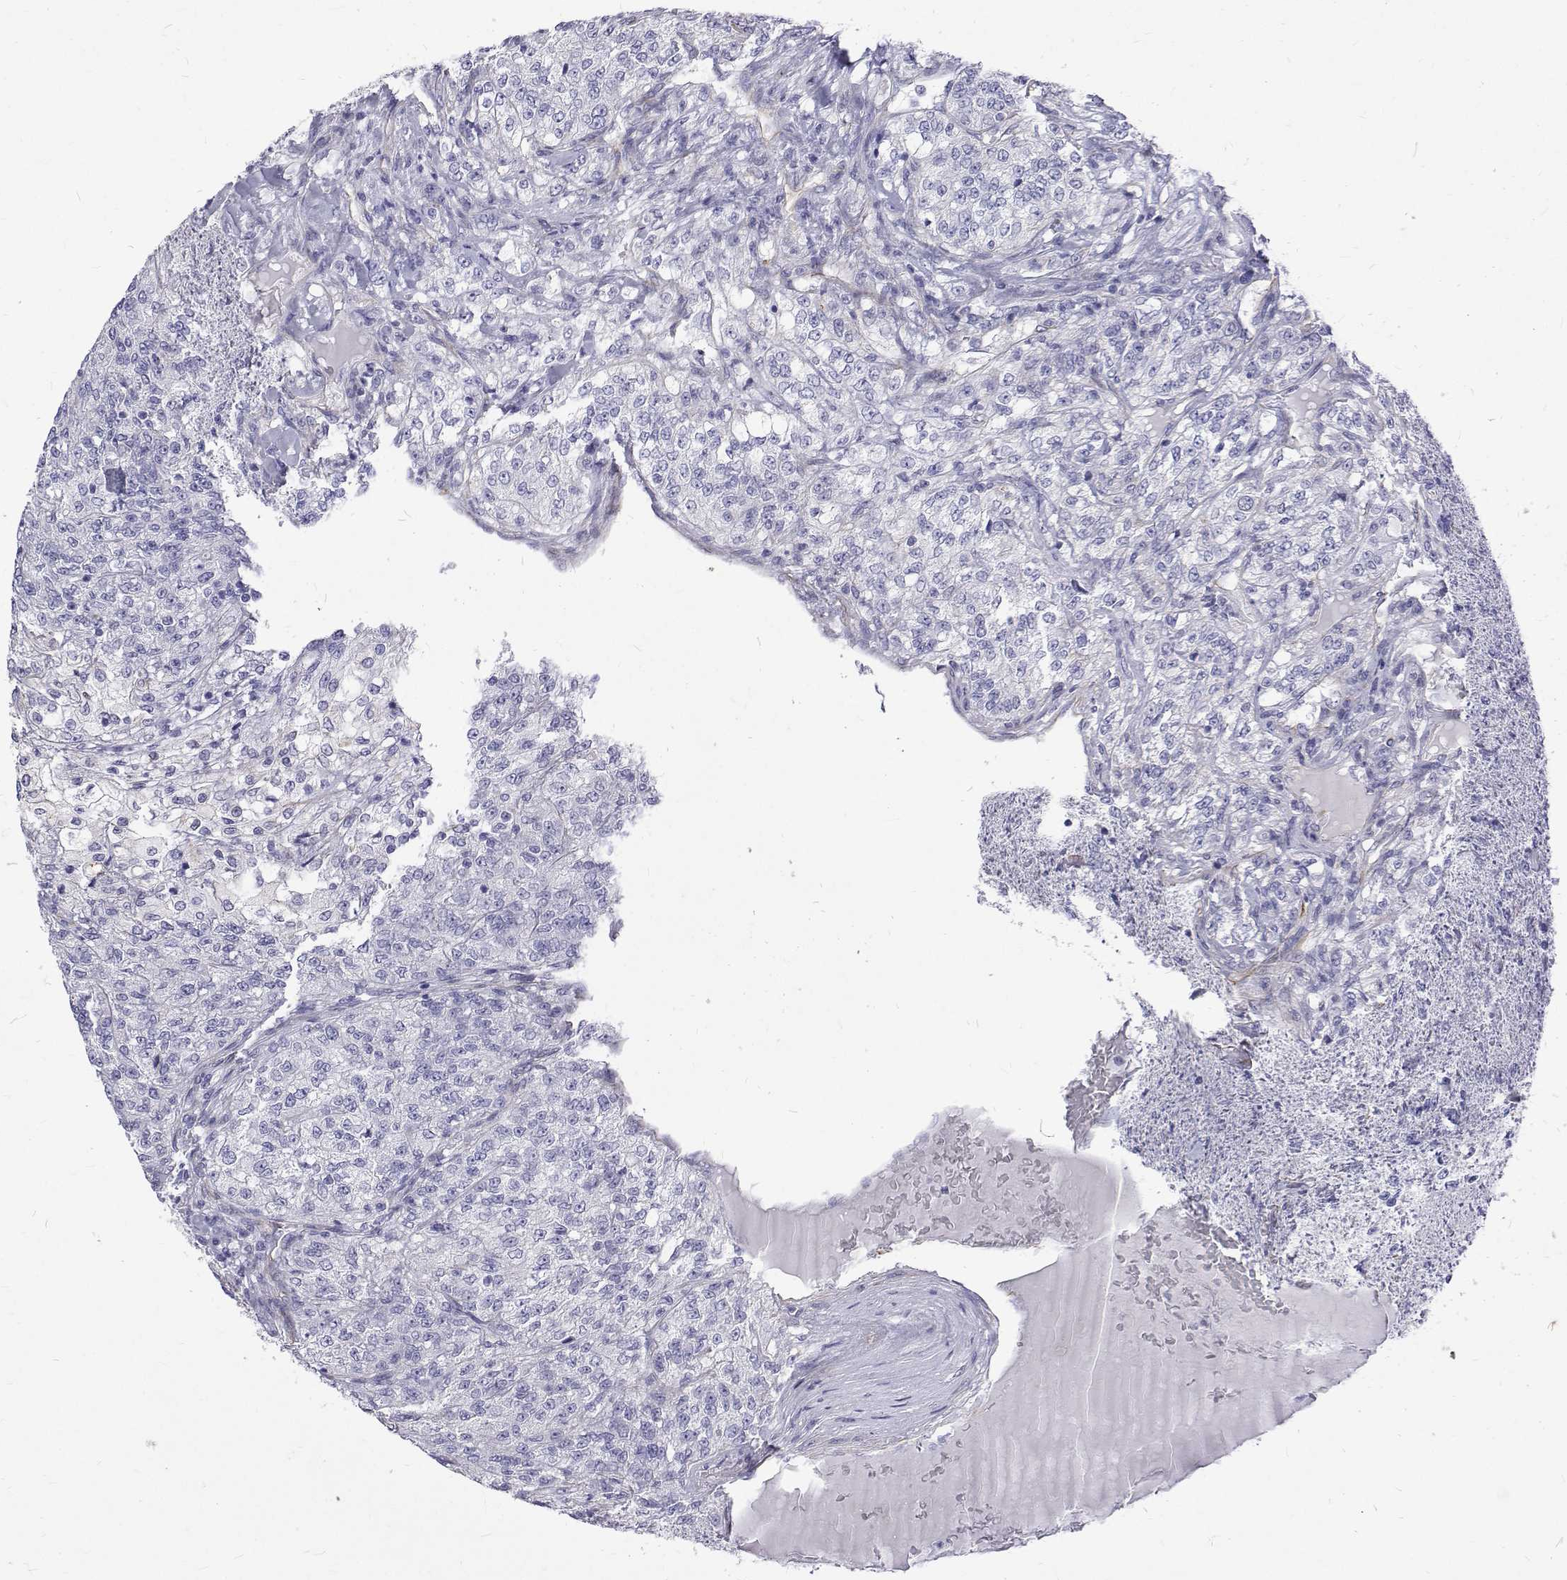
{"staining": {"intensity": "negative", "quantity": "none", "location": "none"}, "tissue": "renal cancer", "cell_type": "Tumor cells", "image_type": "cancer", "snomed": [{"axis": "morphology", "description": "Adenocarcinoma, NOS"}, {"axis": "topography", "description": "Kidney"}], "caption": "Protein analysis of renal cancer (adenocarcinoma) reveals no significant expression in tumor cells. (Stains: DAB immunohistochemistry with hematoxylin counter stain, Microscopy: brightfield microscopy at high magnification).", "gene": "OPRPN", "patient": {"sex": "female", "age": 63}}